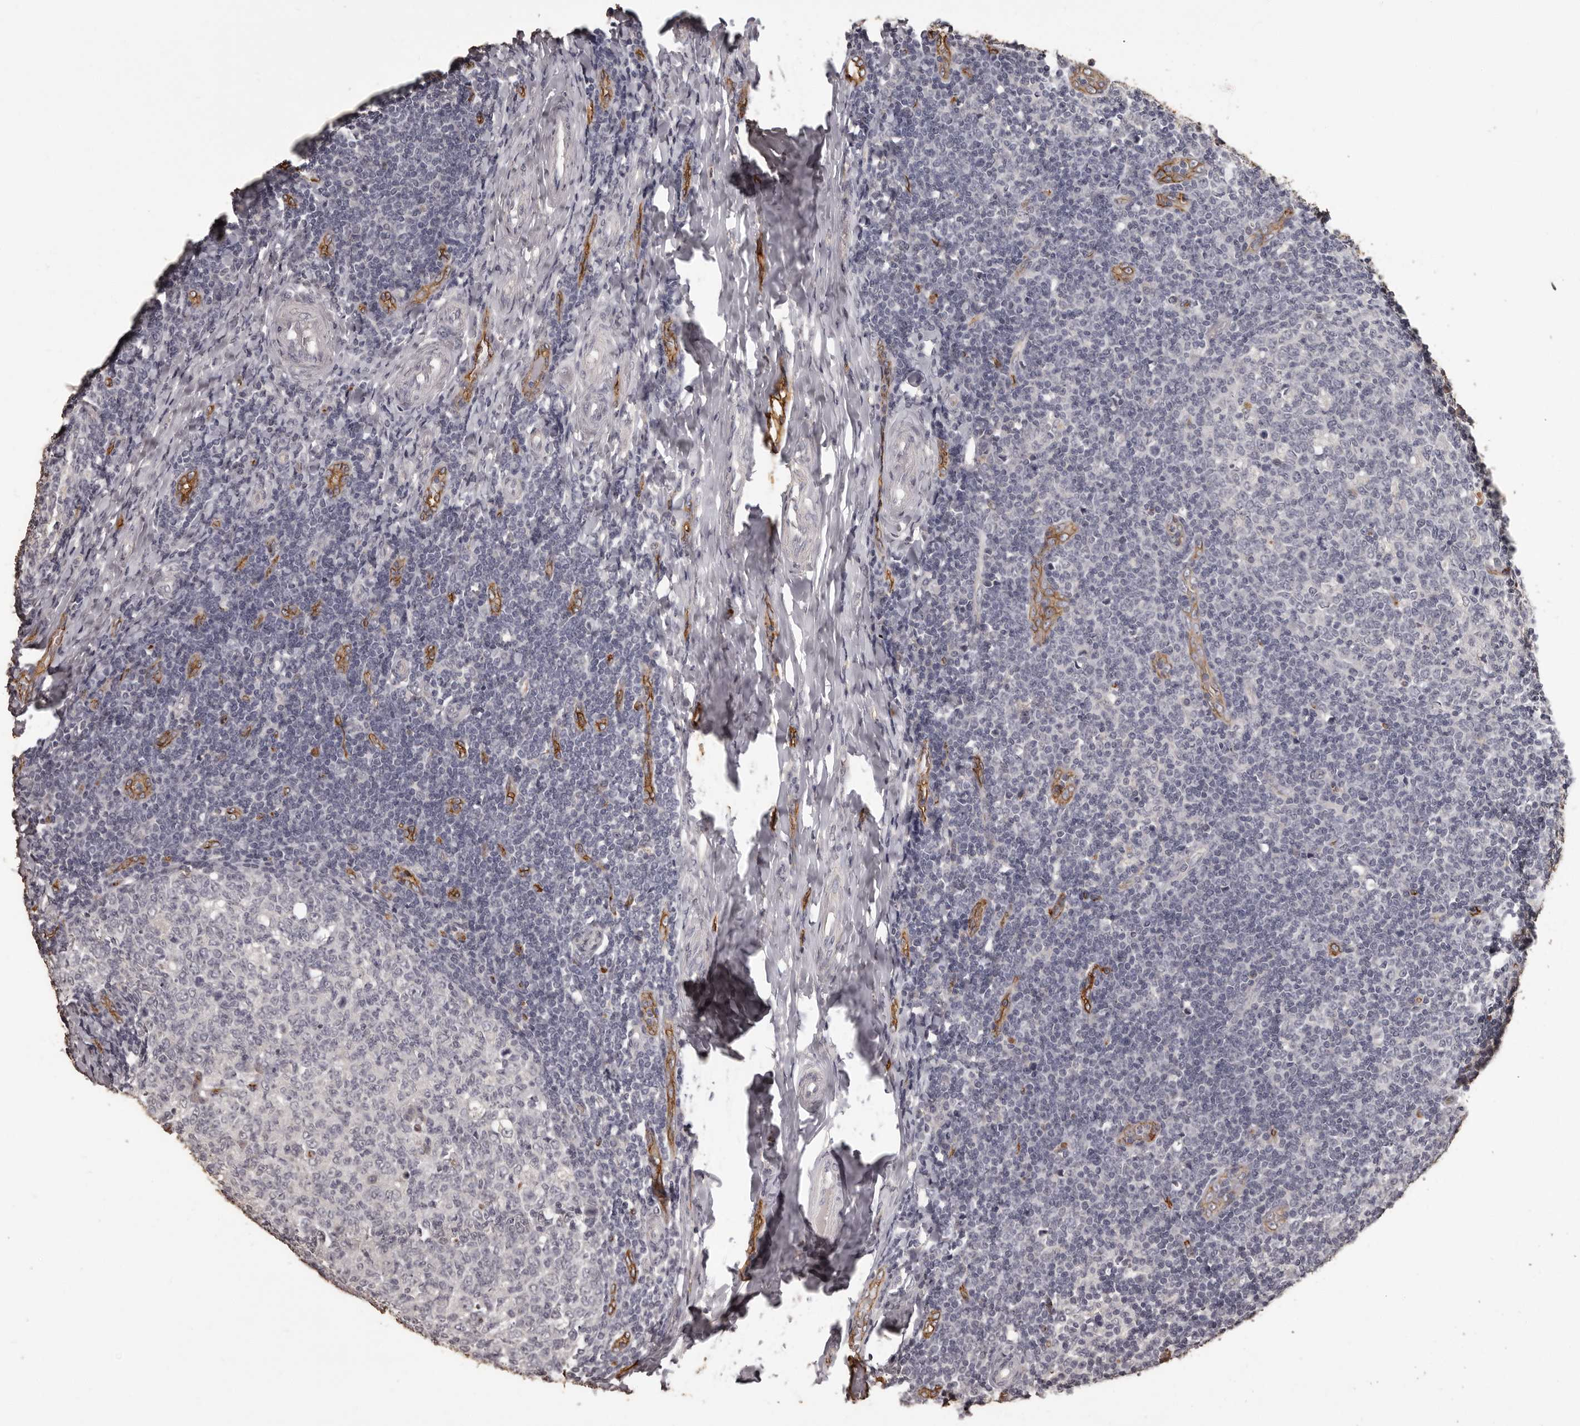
{"staining": {"intensity": "negative", "quantity": "none", "location": "none"}, "tissue": "tonsil", "cell_type": "Germinal center cells", "image_type": "normal", "snomed": [{"axis": "morphology", "description": "Normal tissue, NOS"}, {"axis": "topography", "description": "Tonsil"}], "caption": "High magnification brightfield microscopy of benign tonsil stained with DAB (brown) and counterstained with hematoxylin (blue): germinal center cells show no significant staining. (Brightfield microscopy of DAB immunohistochemistry (IHC) at high magnification).", "gene": "GPR78", "patient": {"sex": "female", "age": 19}}